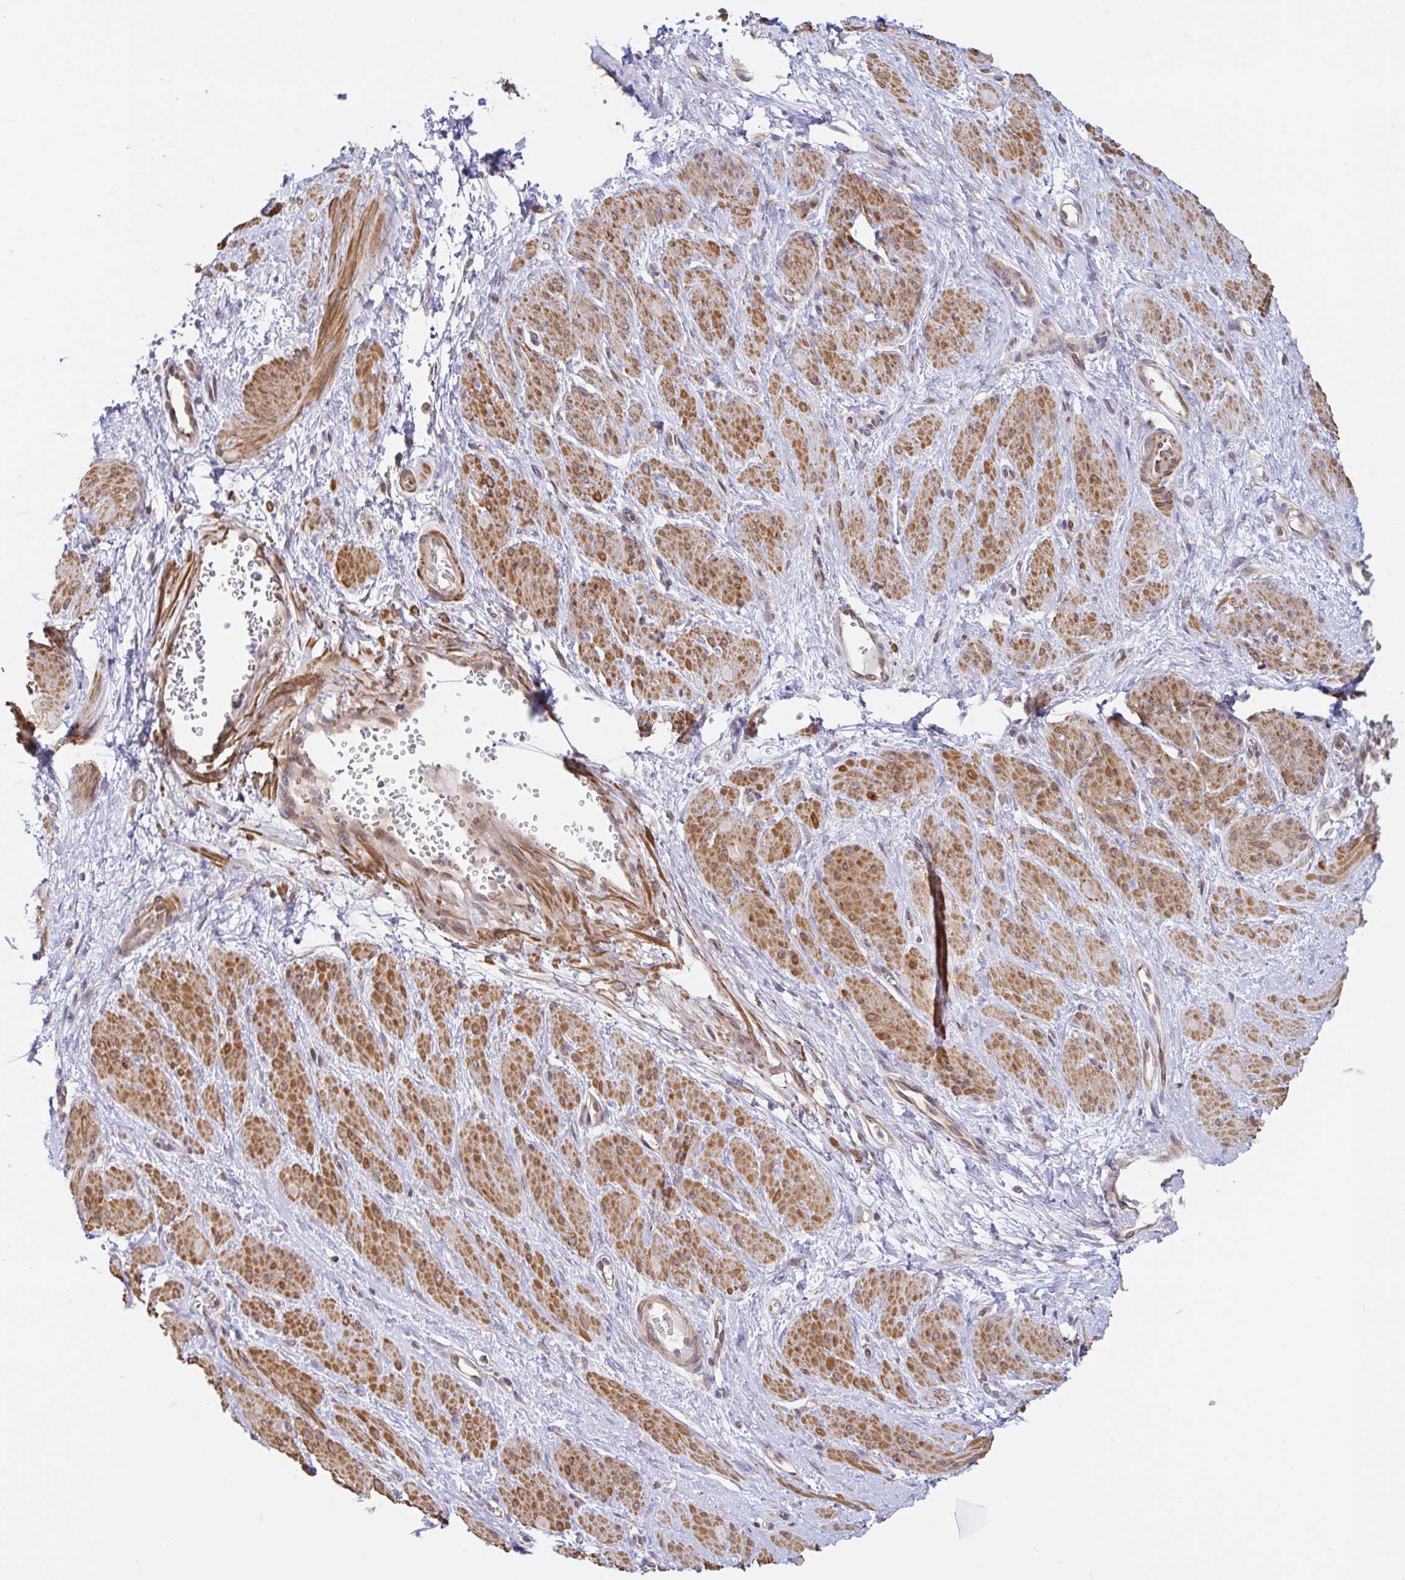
{"staining": {"intensity": "moderate", "quantity": ">75%", "location": "cytoplasmic/membranous"}, "tissue": "smooth muscle", "cell_type": "Smooth muscle cells", "image_type": "normal", "snomed": [{"axis": "morphology", "description": "Normal tissue, NOS"}, {"axis": "topography", "description": "Smooth muscle"}, {"axis": "topography", "description": "Uterus"}], "caption": "Immunohistochemistry (IHC) image of normal human smooth muscle stained for a protein (brown), which reveals medium levels of moderate cytoplasmic/membranous expression in about >75% of smooth muscle cells.", "gene": "LARP1", "patient": {"sex": "female", "age": 39}}